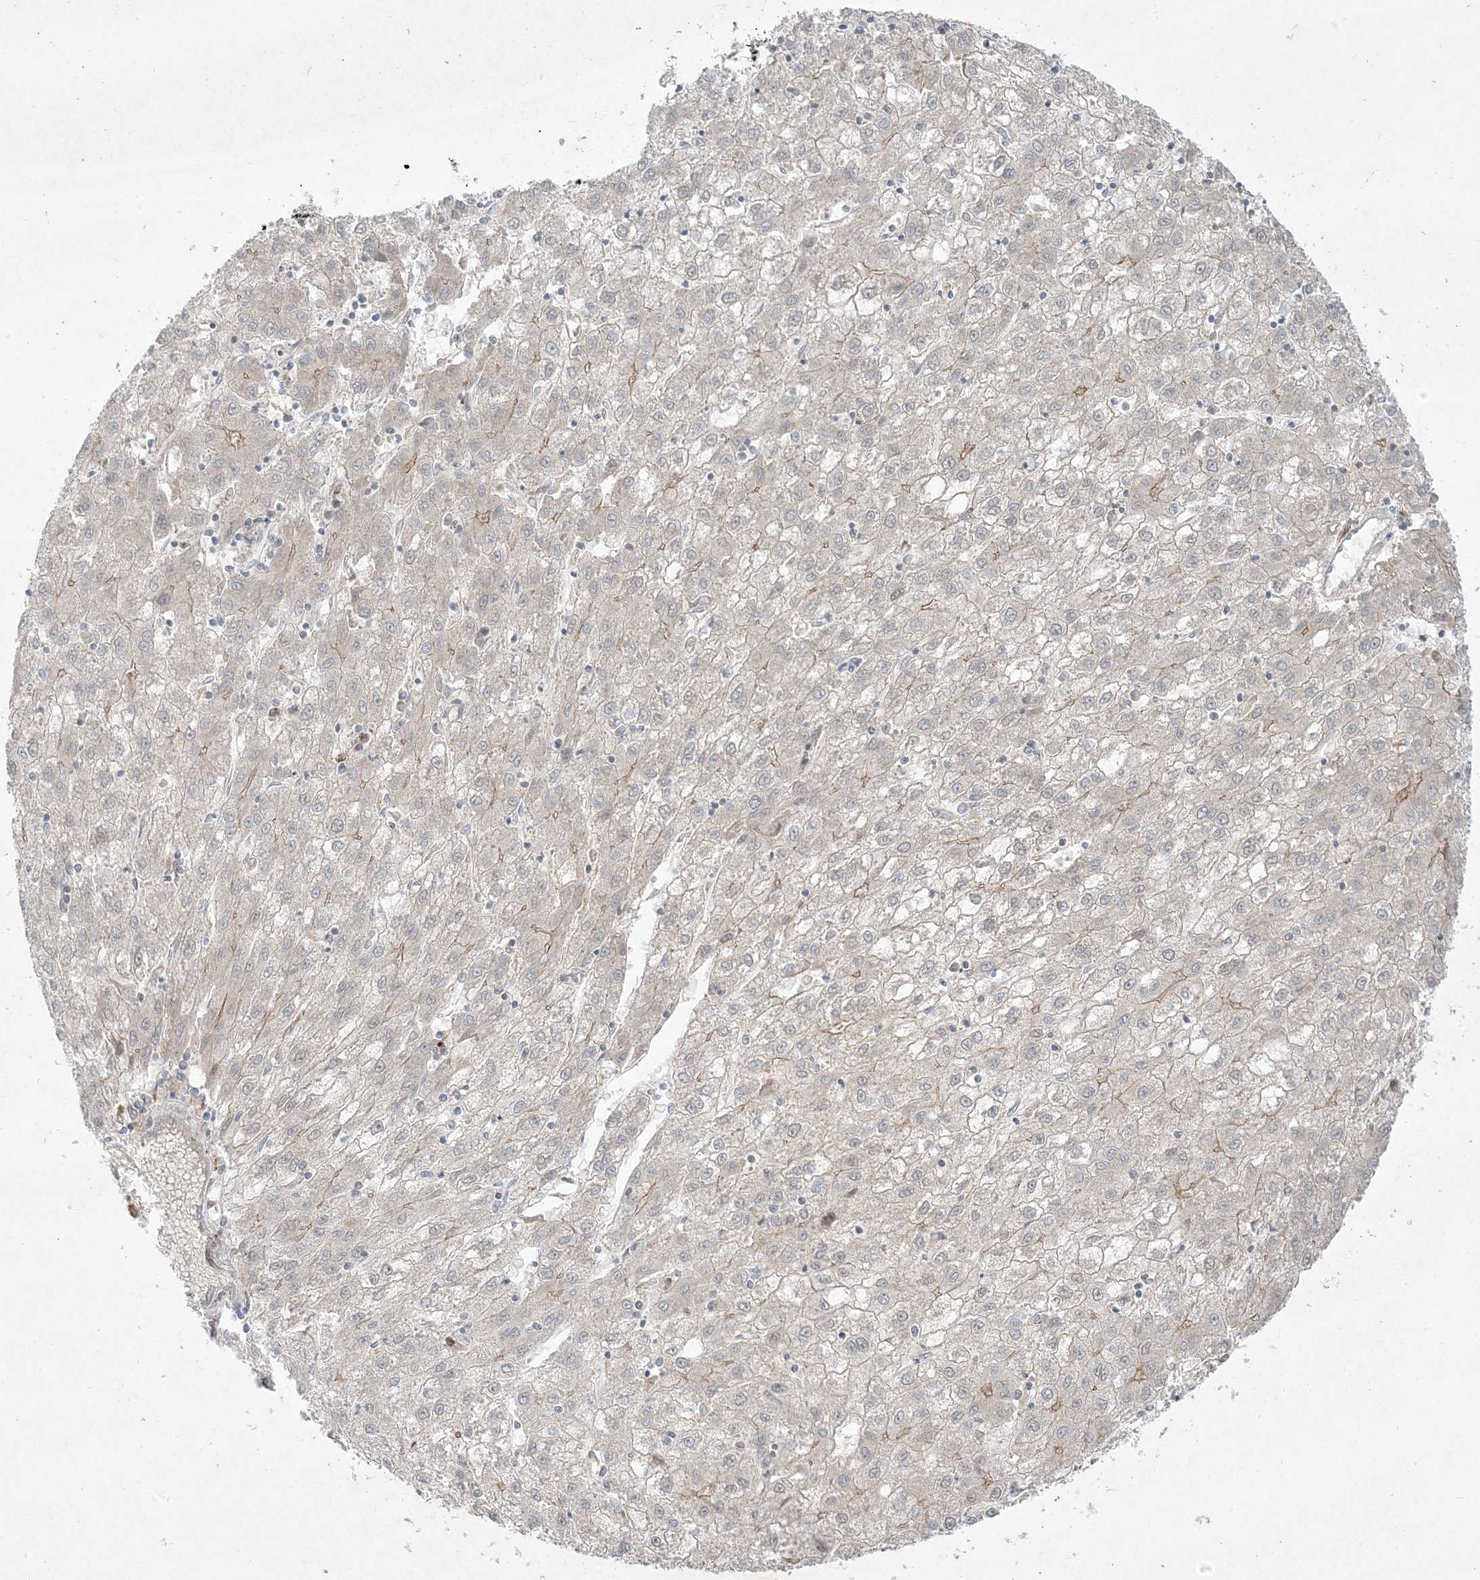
{"staining": {"intensity": "weak", "quantity": "<25%", "location": "cytoplasmic/membranous"}, "tissue": "liver cancer", "cell_type": "Tumor cells", "image_type": "cancer", "snomed": [{"axis": "morphology", "description": "Carcinoma, Hepatocellular, NOS"}, {"axis": "topography", "description": "Liver"}], "caption": "IHC of human liver hepatocellular carcinoma reveals no positivity in tumor cells.", "gene": "PTK6", "patient": {"sex": "male", "age": 72}}